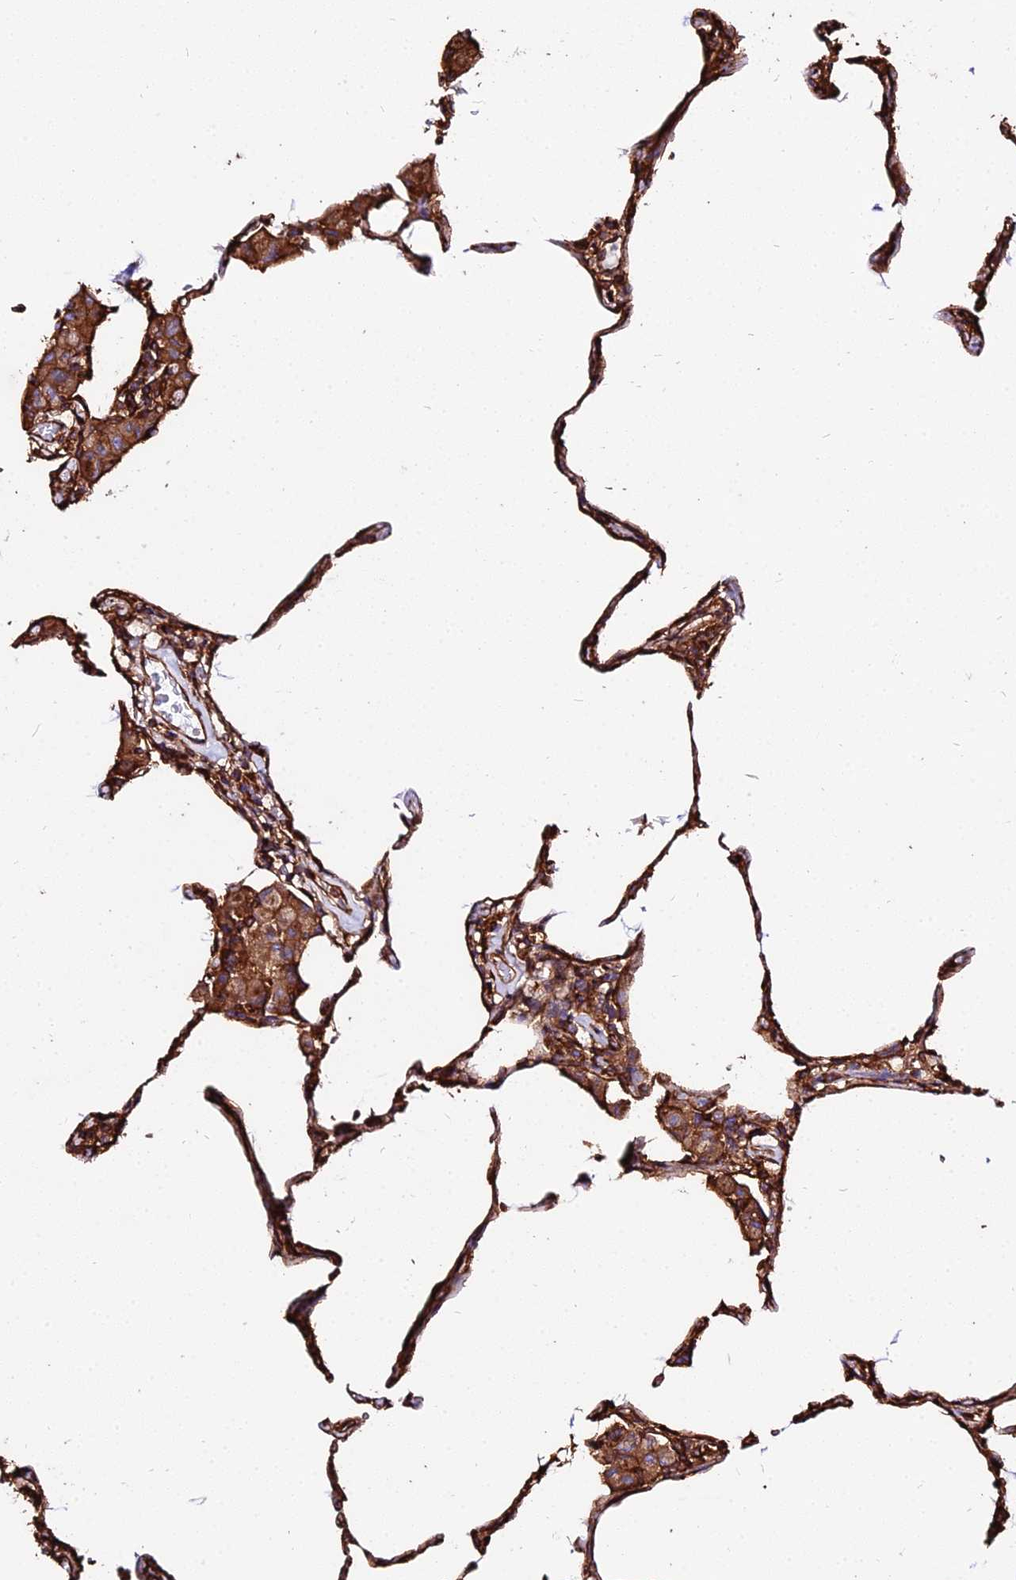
{"staining": {"intensity": "strong", "quantity": "25%-75%", "location": "cytoplasmic/membranous"}, "tissue": "lung", "cell_type": "Alveolar cells", "image_type": "normal", "snomed": [{"axis": "morphology", "description": "Normal tissue, NOS"}, {"axis": "topography", "description": "Lung"}], "caption": "Protein analysis of normal lung shows strong cytoplasmic/membranous staining in about 25%-75% of alveolar cells. The staining was performed using DAB (3,3'-diaminobenzidine) to visualize the protein expression in brown, while the nuclei were stained in blue with hematoxylin (Magnification: 20x).", "gene": "TUBA1A", "patient": {"sex": "female", "age": 57}}